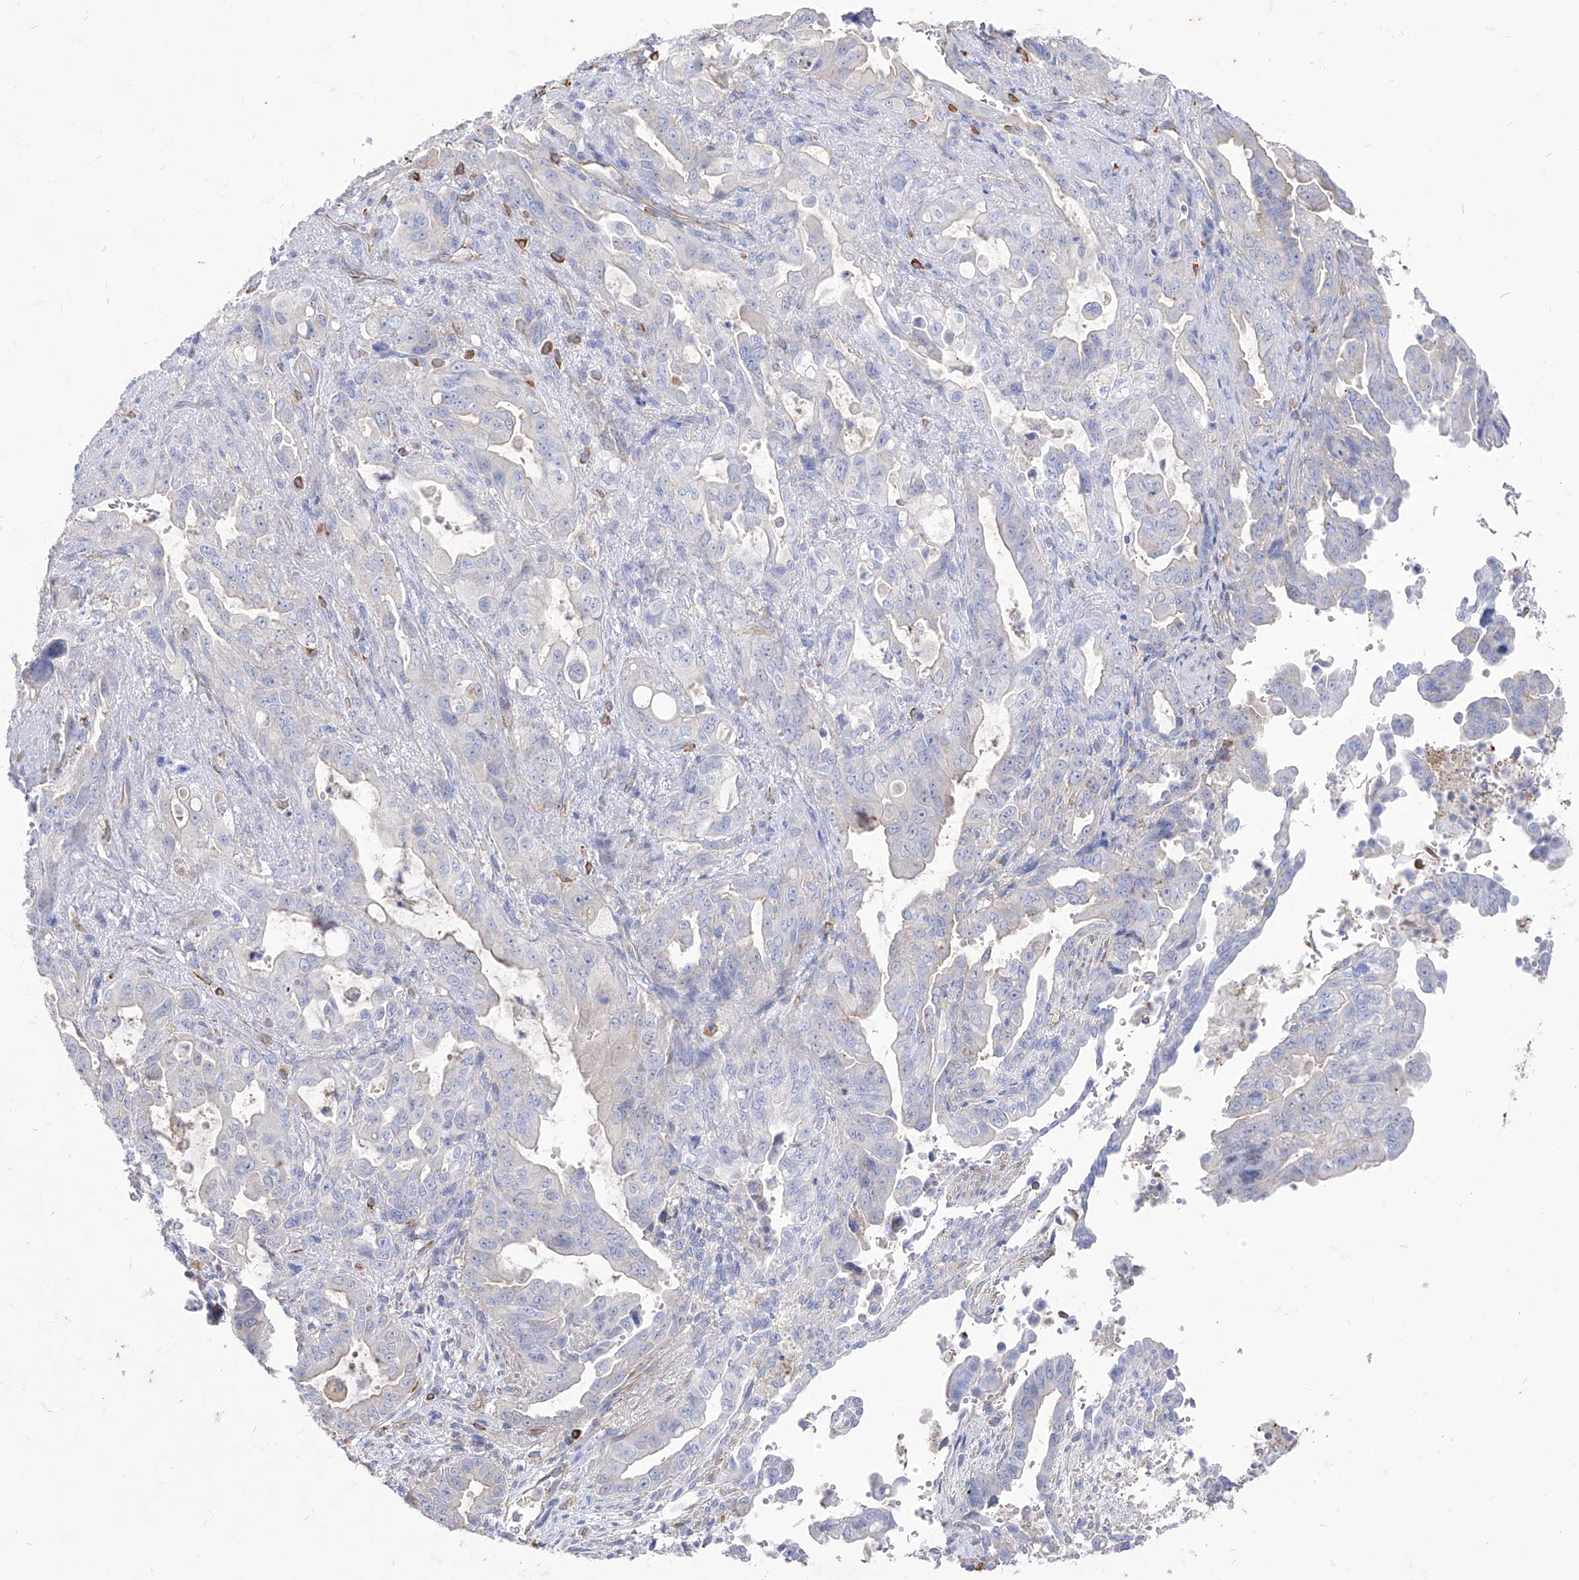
{"staining": {"intensity": "negative", "quantity": "none", "location": "none"}, "tissue": "pancreatic cancer", "cell_type": "Tumor cells", "image_type": "cancer", "snomed": [{"axis": "morphology", "description": "Adenocarcinoma, NOS"}, {"axis": "topography", "description": "Pancreas"}], "caption": "Immunohistochemistry of pancreatic cancer demonstrates no positivity in tumor cells.", "gene": "C1orf74", "patient": {"sex": "male", "age": 70}}